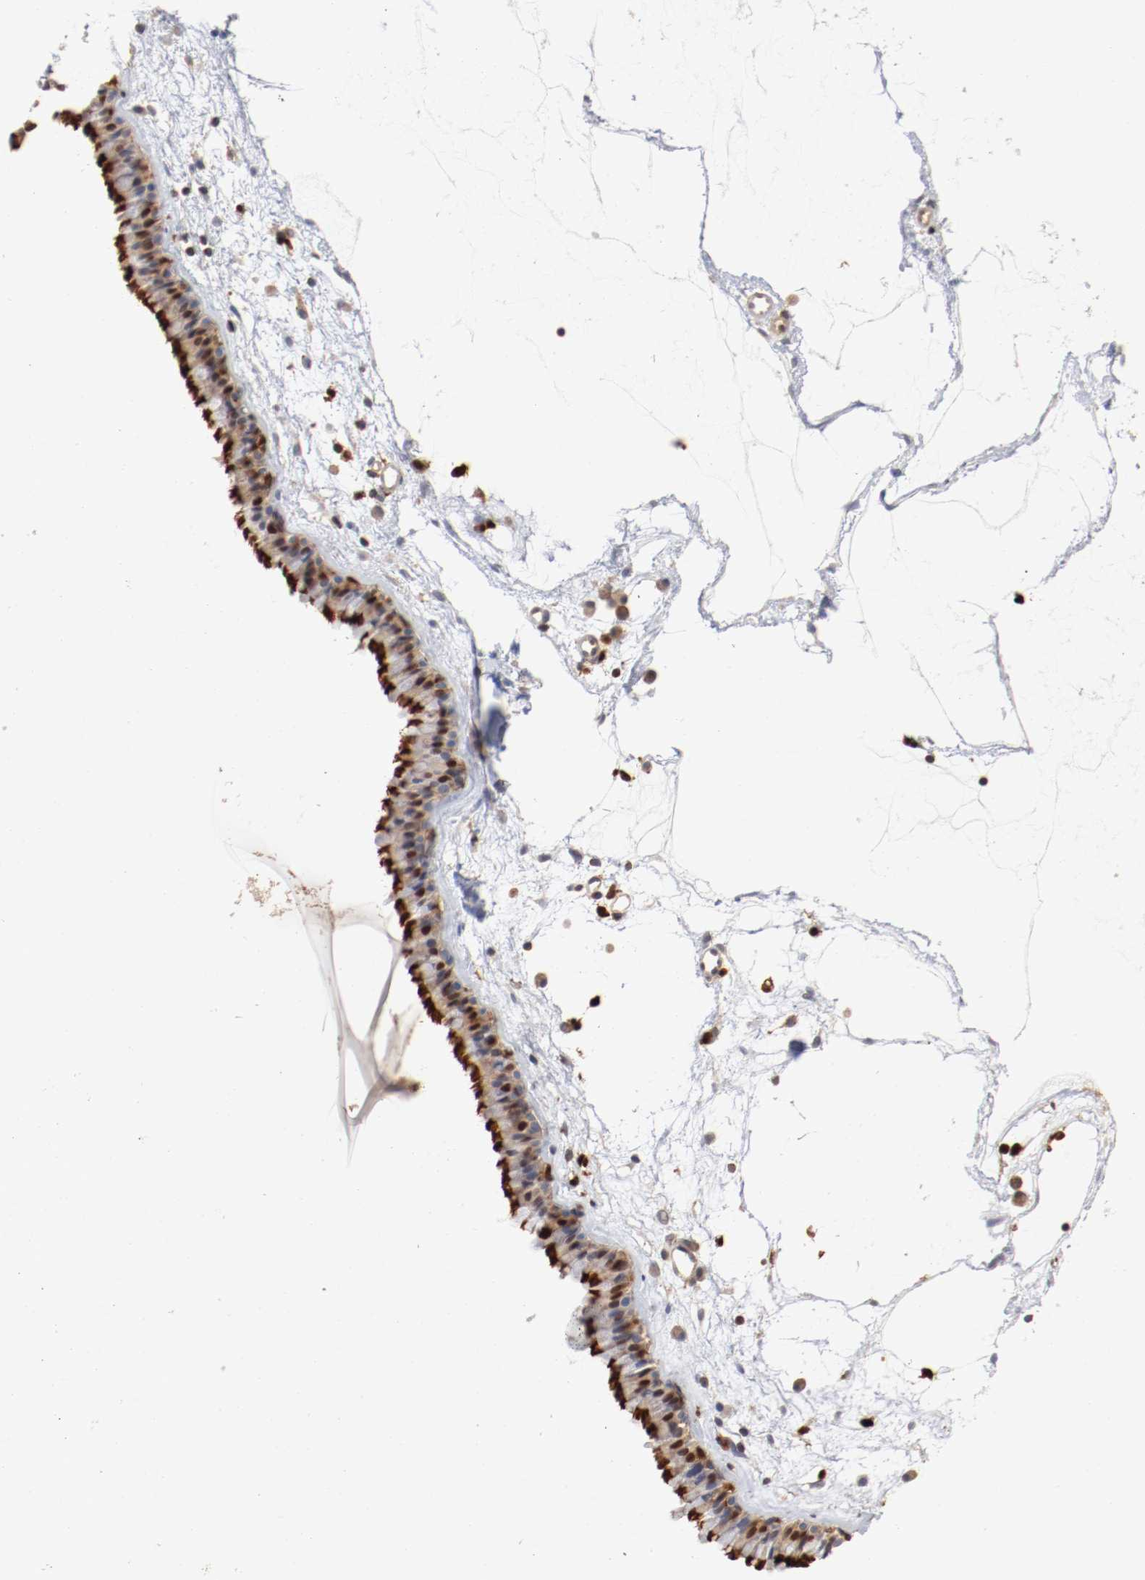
{"staining": {"intensity": "moderate", "quantity": "25%-75%", "location": "cytoplasmic/membranous,nuclear"}, "tissue": "nasopharynx", "cell_type": "Respiratory epithelial cells", "image_type": "normal", "snomed": [{"axis": "morphology", "description": "Normal tissue, NOS"}, {"axis": "morphology", "description": "Inflammation, NOS"}, {"axis": "topography", "description": "Nasopharynx"}], "caption": "High-power microscopy captured an immunohistochemistry (IHC) micrograph of benign nasopharynx, revealing moderate cytoplasmic/membranous,nuclear staining in about 25%-75% of respiratory epithelial cells.", "gene": "ARHGEF6", "patient": {"sex": "male", "age": 48}}